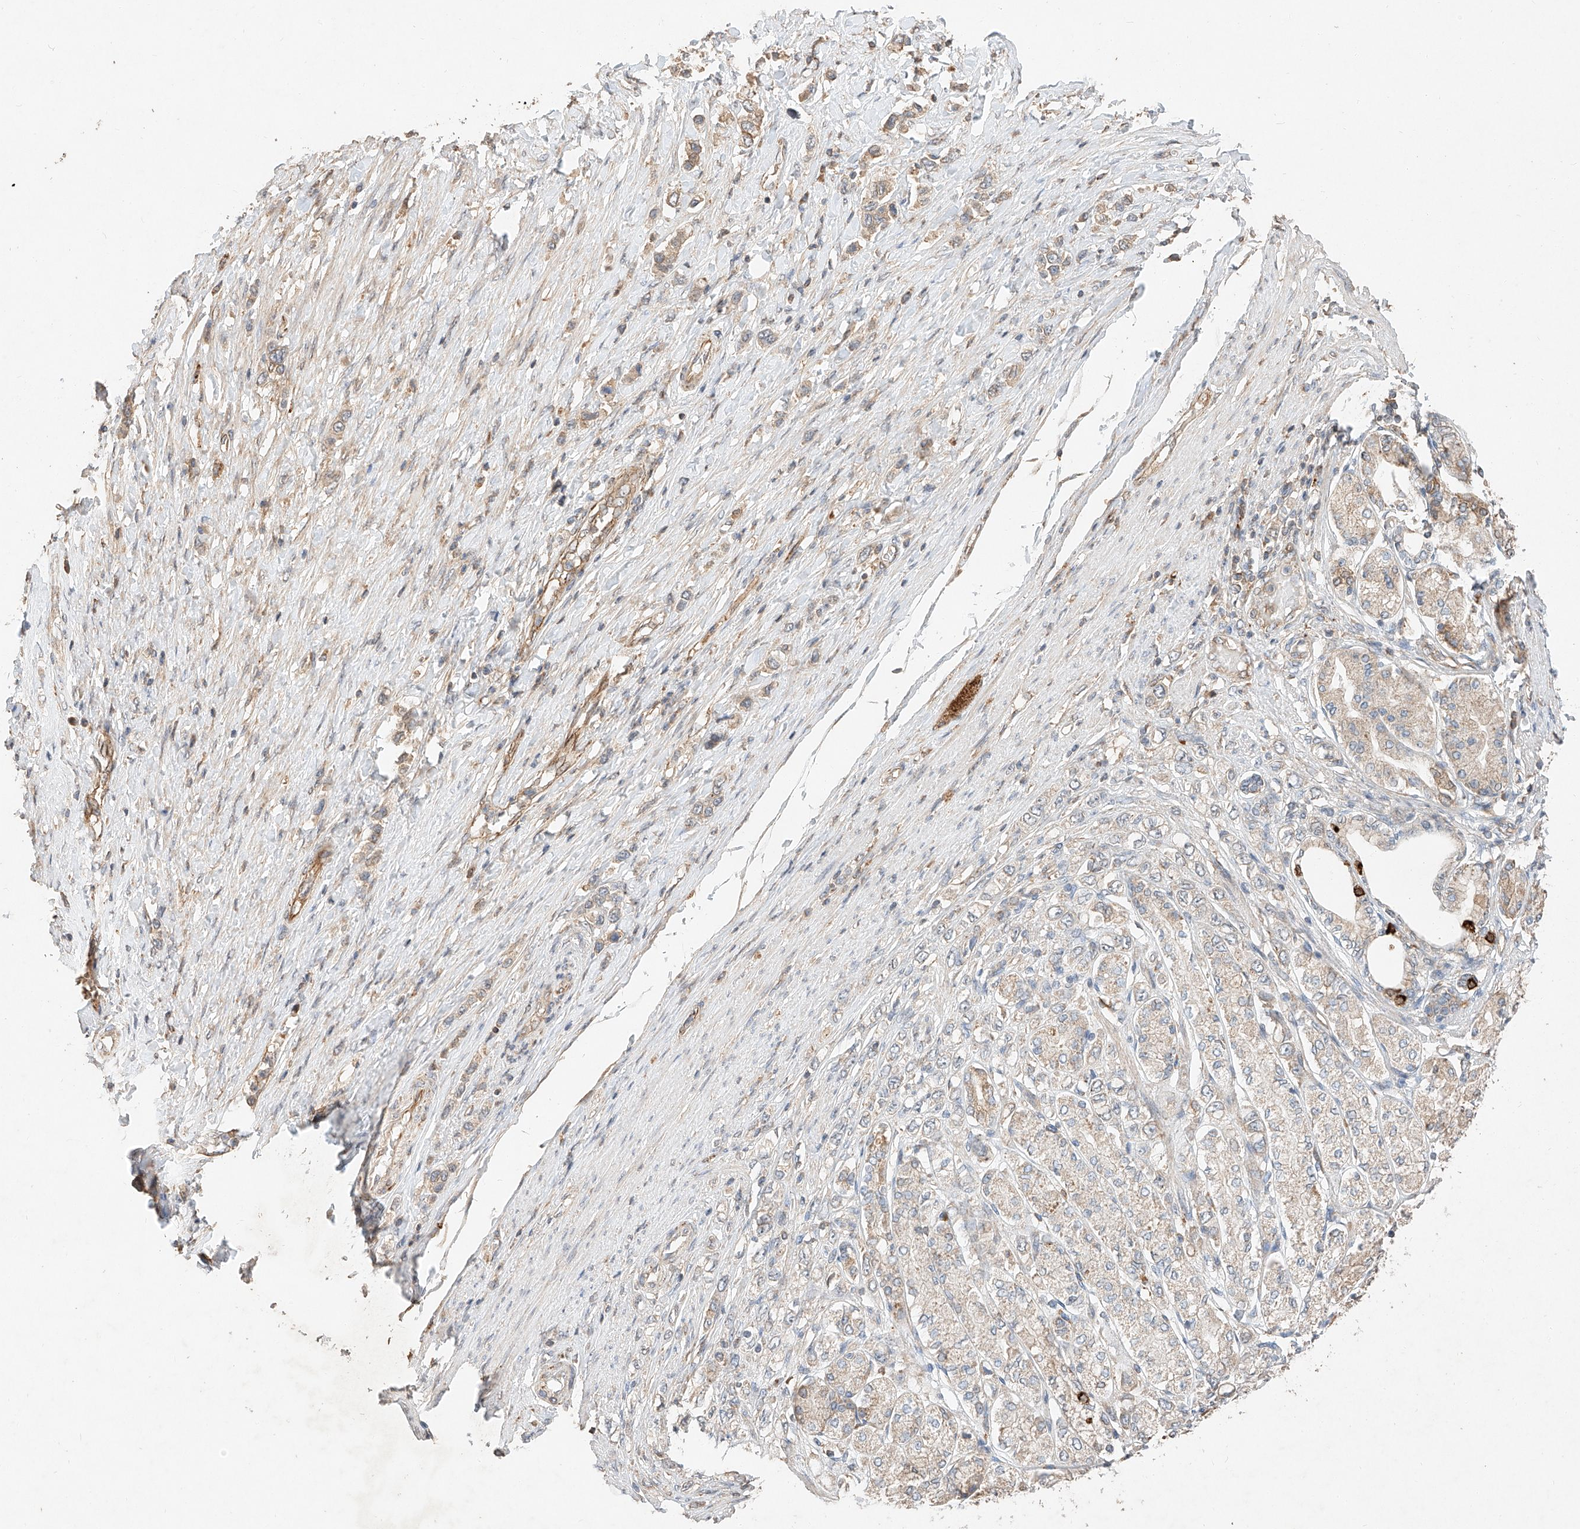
{"staining": {"intensity": "weak", "quantity": "<25%", "location": "cytoplasmic/membranous"}, "tissue": "stomach cancer", "cell_type": "Tumor cells", "image_type": "cancer", "snomed": [{"axis": "morphology", "description": "Adenocarcinoma, NOS"}, {"axis": "topography", "description": "Stomach"}], "caption": "Tumor cells are negative for protein expression in human stomach cancer.", "gene": "SUSD6", "patient": {"sex": "female", "age": 65}}